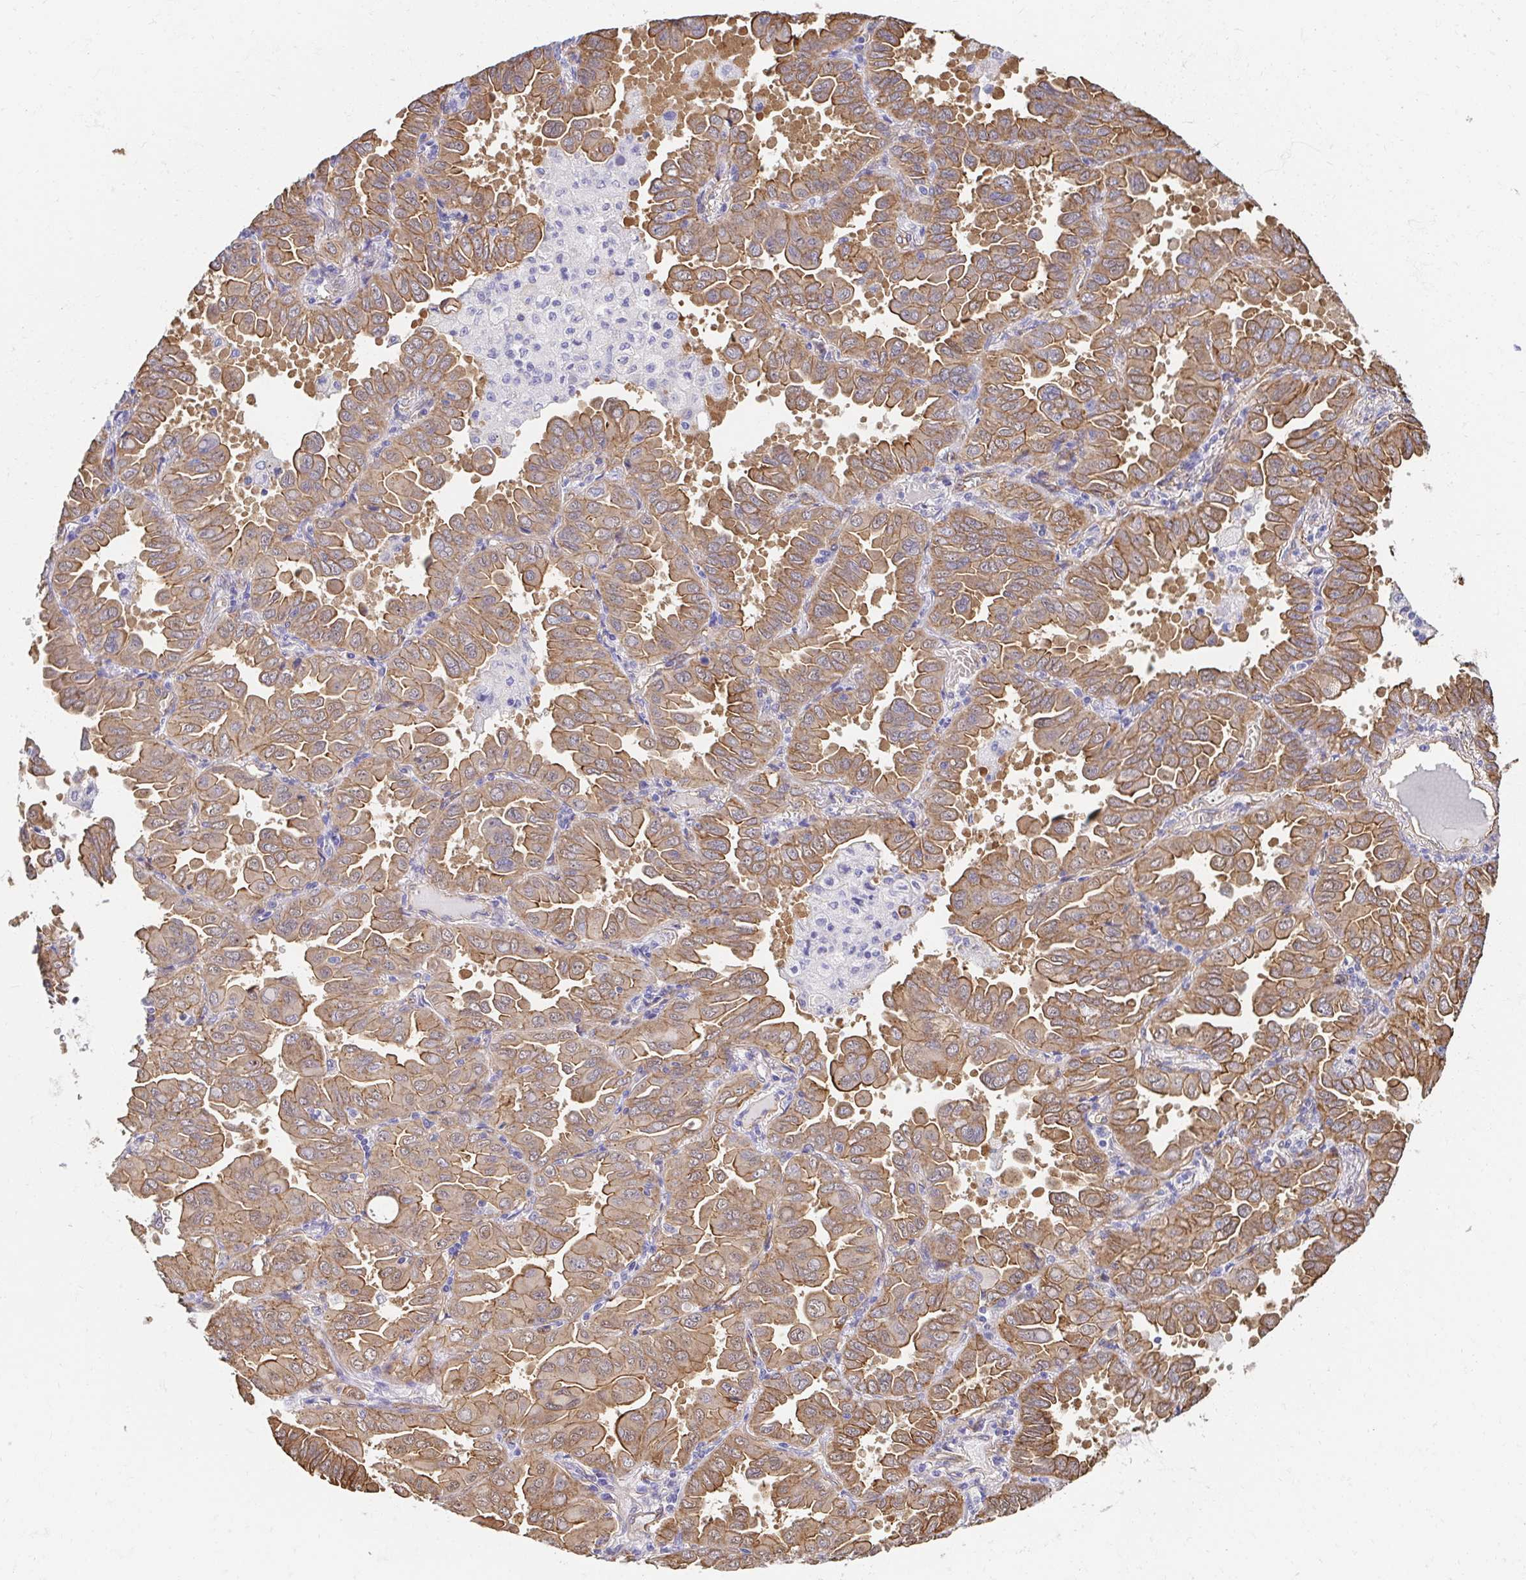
{"staining": {"intensity": "moderate", "quantity": ">75%", "location": "cytoplasmic/membranous"}, "tissue": "lung cancer", "cell_type": "Tumor cells", "image_type": "cancer", "snomed": [{"axis": "morphology", "description": "Adenocarcinoma, NOS"}, {"axis": "topography", "description": "Lung"}], "caption": "Immunohistochemistry histopathology image of human lung adenocarcinoma stained for a protein (brown), which reveals medium levels of moderate cytoplasmic/membranous staining in about >75% of tumor cells.", "gene": "CTTN", "patient": {"sex": "male", "age": 64}}